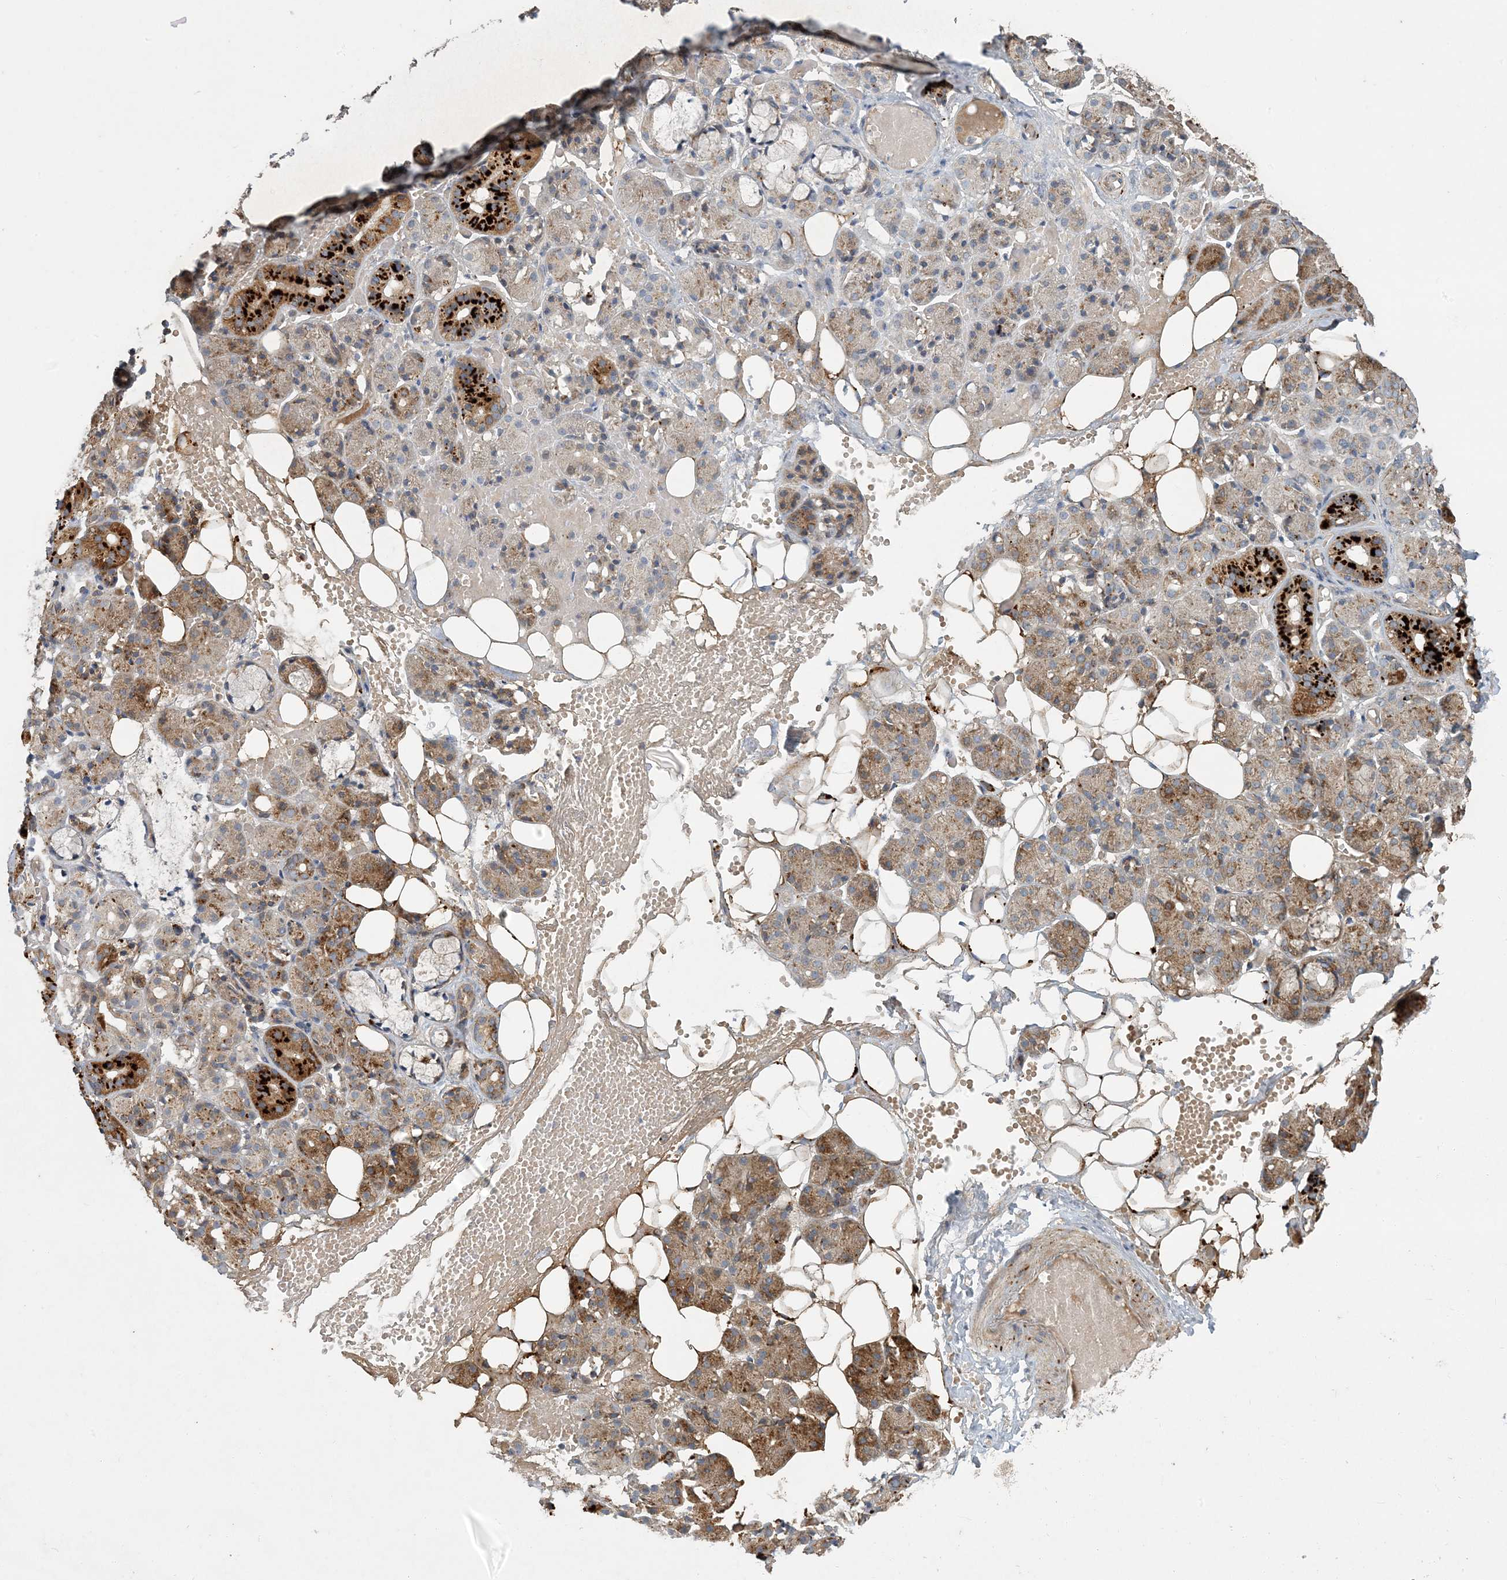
{"staining": {"intensity": "strong", "quantity": "25%-75%", "location": "cytoplasmic/membranous"}, "tissue": "salivary gland", "cell_type": "Glandular cells", "image_type": "normal", "snomed": [{"axis": "morphology", "description": "Normal tissue, NOS"}, {"axis": "topography", "description": "Salivary gland"}], "caption": "Human salivary gland stained with a brown dye displays strong cytoplasmic/membranous positive staining in about 25%-75% of glandular cells.", "gene": "LTN1", "patient": {"sex": "male", "age": 63}}